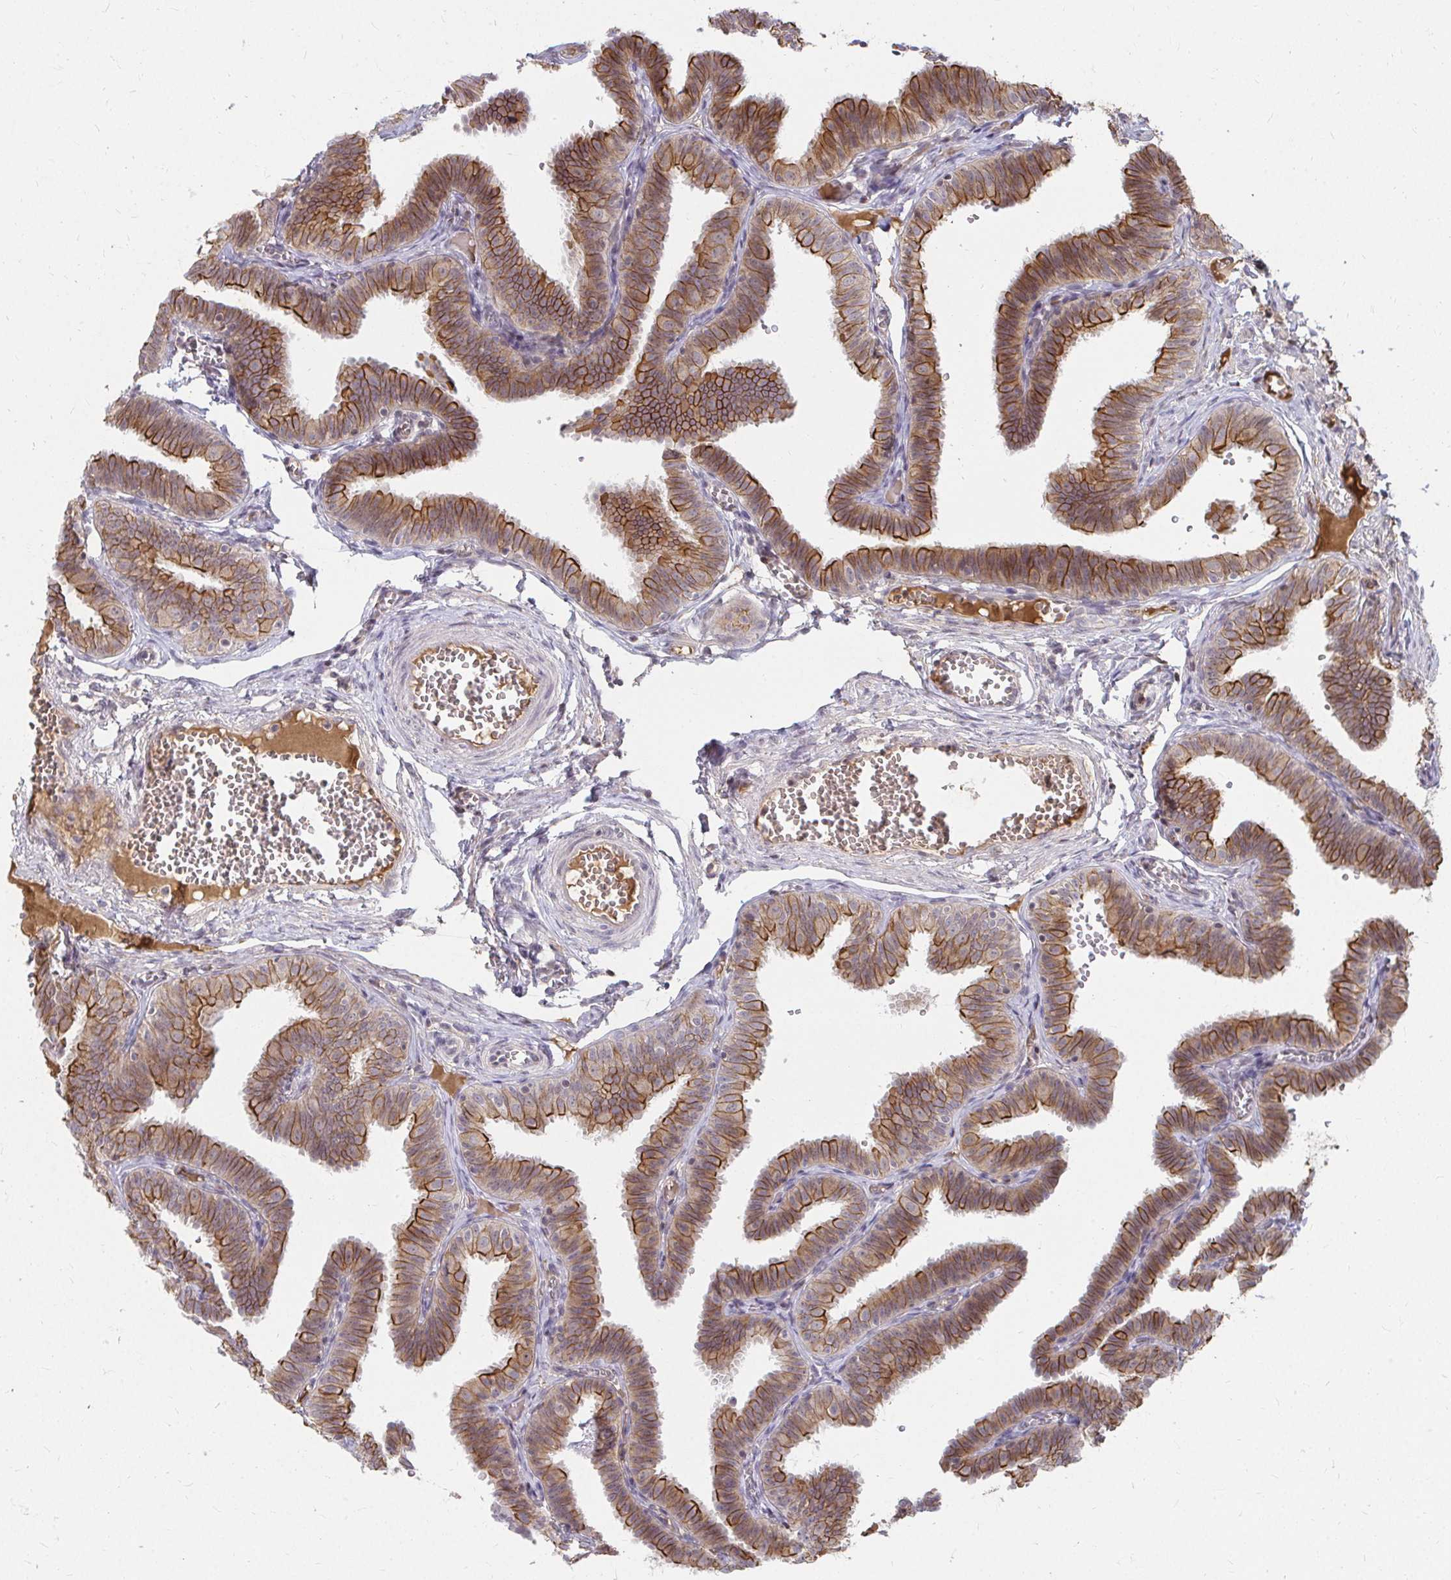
{"staining": {"intensity": "moderate", "quantity": ">75%", "location": "cytoplasmic/membranous"}, "tissue": "fallopian tube", "cell_type": "Glandular cells", "image_type": "normal", "snomed": [{"axis": "morphology", "description": "Normal tissue, NOS"}, {"axis": "topography", "description": "Fallopian tube"}], "caption": "Protein analysis of normal fallopian tube demonstrates moderate cytoplasmic/membranous expression in approximately >75% of glandular cells.", "gene": "ANK3", "patient": {"sex": "female", "age": 25}}